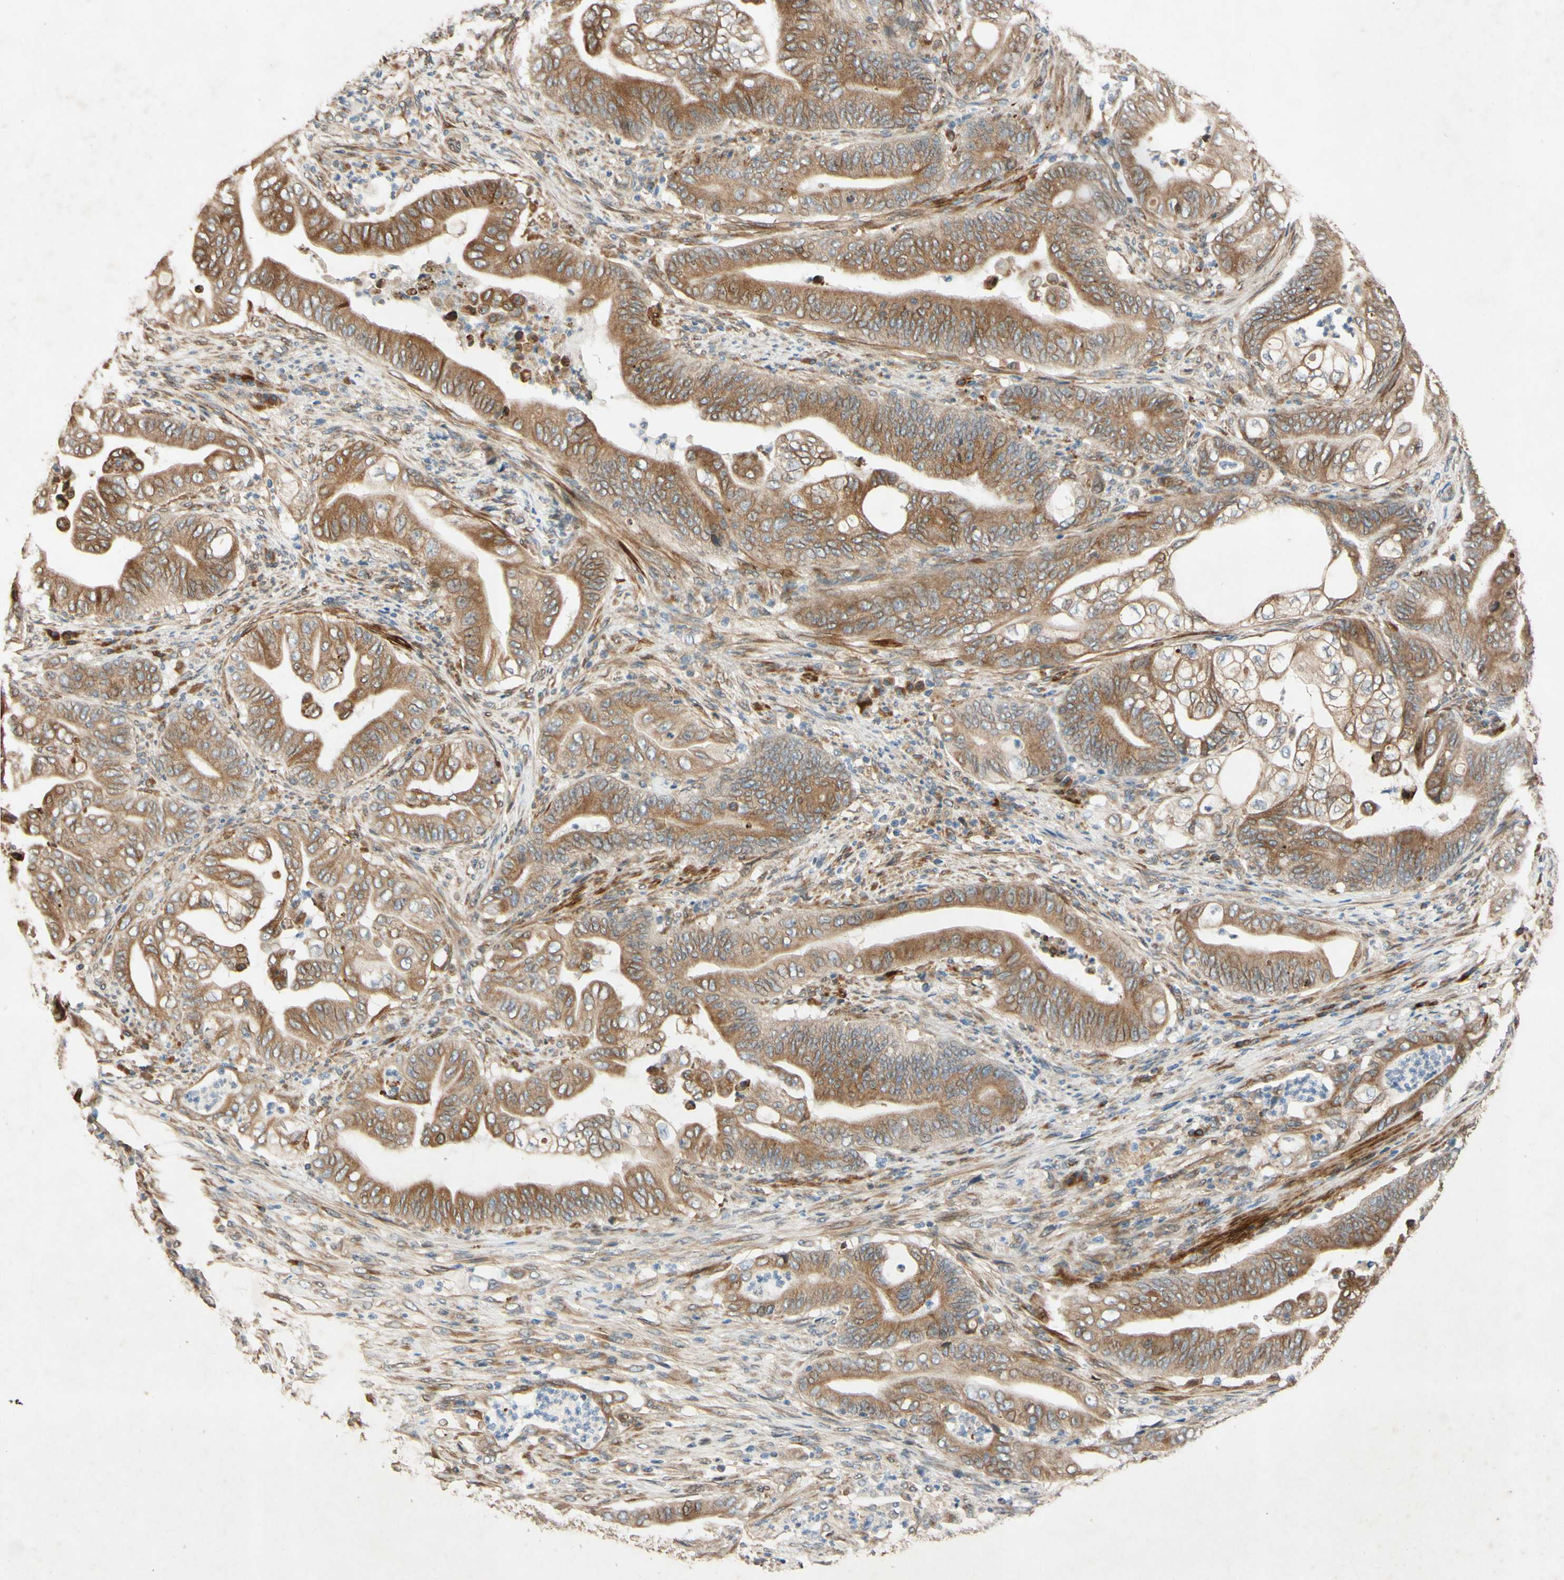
{"staining": {"intensity": "moderate", "quantity": ">75%", "location": "cytoplasmic/membranous,nuclear"}, "tissue": "stomach cancer", "cell_type": "Tumor cells", "image_type": "cancer", "snomed": [{"axis": "morphology", "description": "Adenocarcinoma, NOS"}, {"axis": "topography", "description": "Stomach"}], "caption": "Protein staining shows moderate cytoplasmic/membranous and nuclear staining in about >75% of tumor cells in stomach cancer. (Brightfield microscopy of DAB IHC at high magnification).", "gene": "PTPRU", "patient": {"sex": "female", "age": 73}}